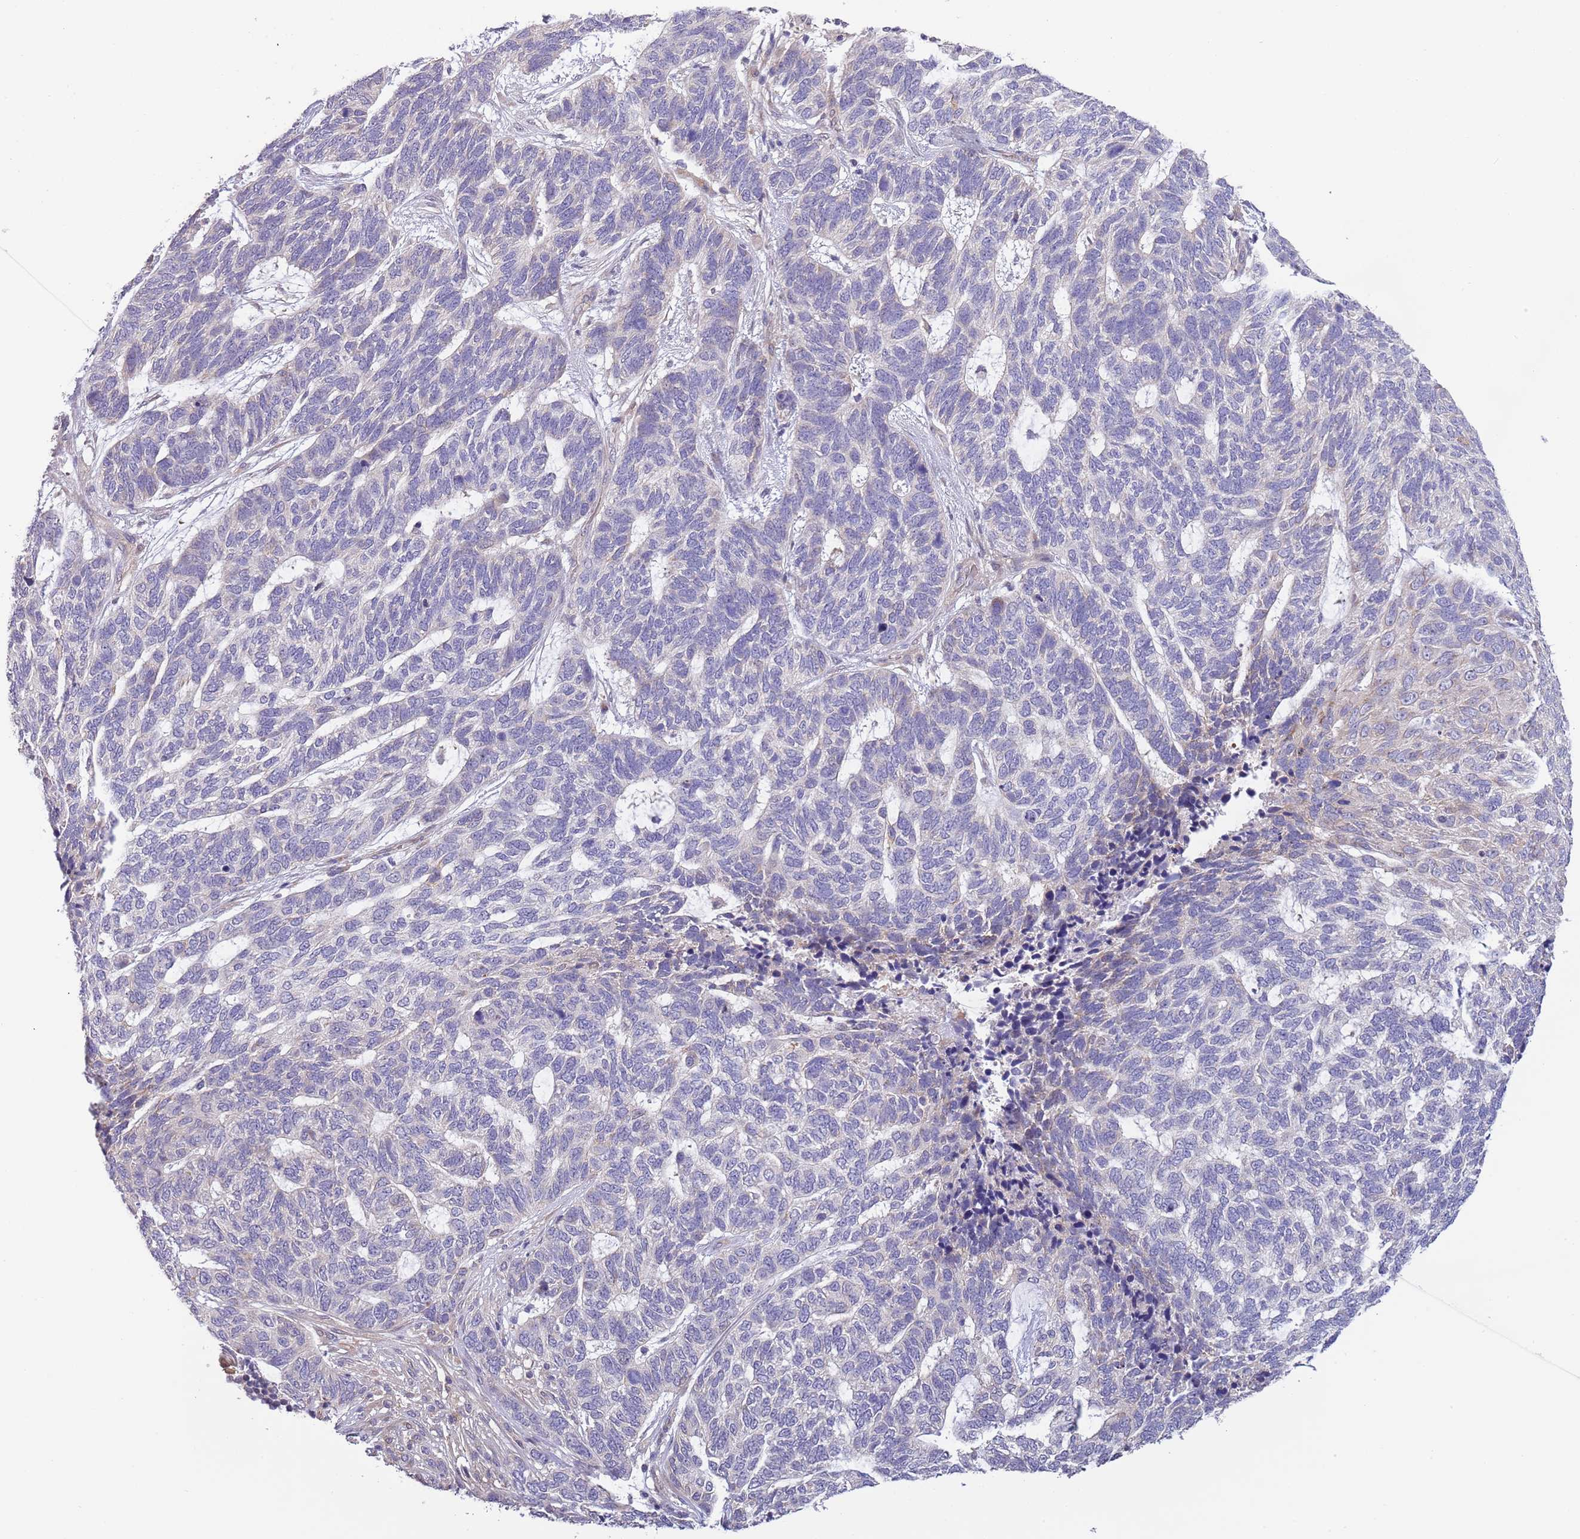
{"staining": {"intensity": "negative", "quantity": "none", "location": "none"}, "tissue": "skin cancer", "cell_type": "Tumor cells", "image_type": "cancer", "snomed": [{"axis": "morphology", "description": "Basal cell carcinoma"}, {"axis": "topography", "description": "Skin"}], "caption": "DAB immunohistochemical staining of human skin basal cell carcinoma exhibits no significant staining in tumor cells.", "gene": "LIPJ", "patient": {"sex": "female", "age": 65}}